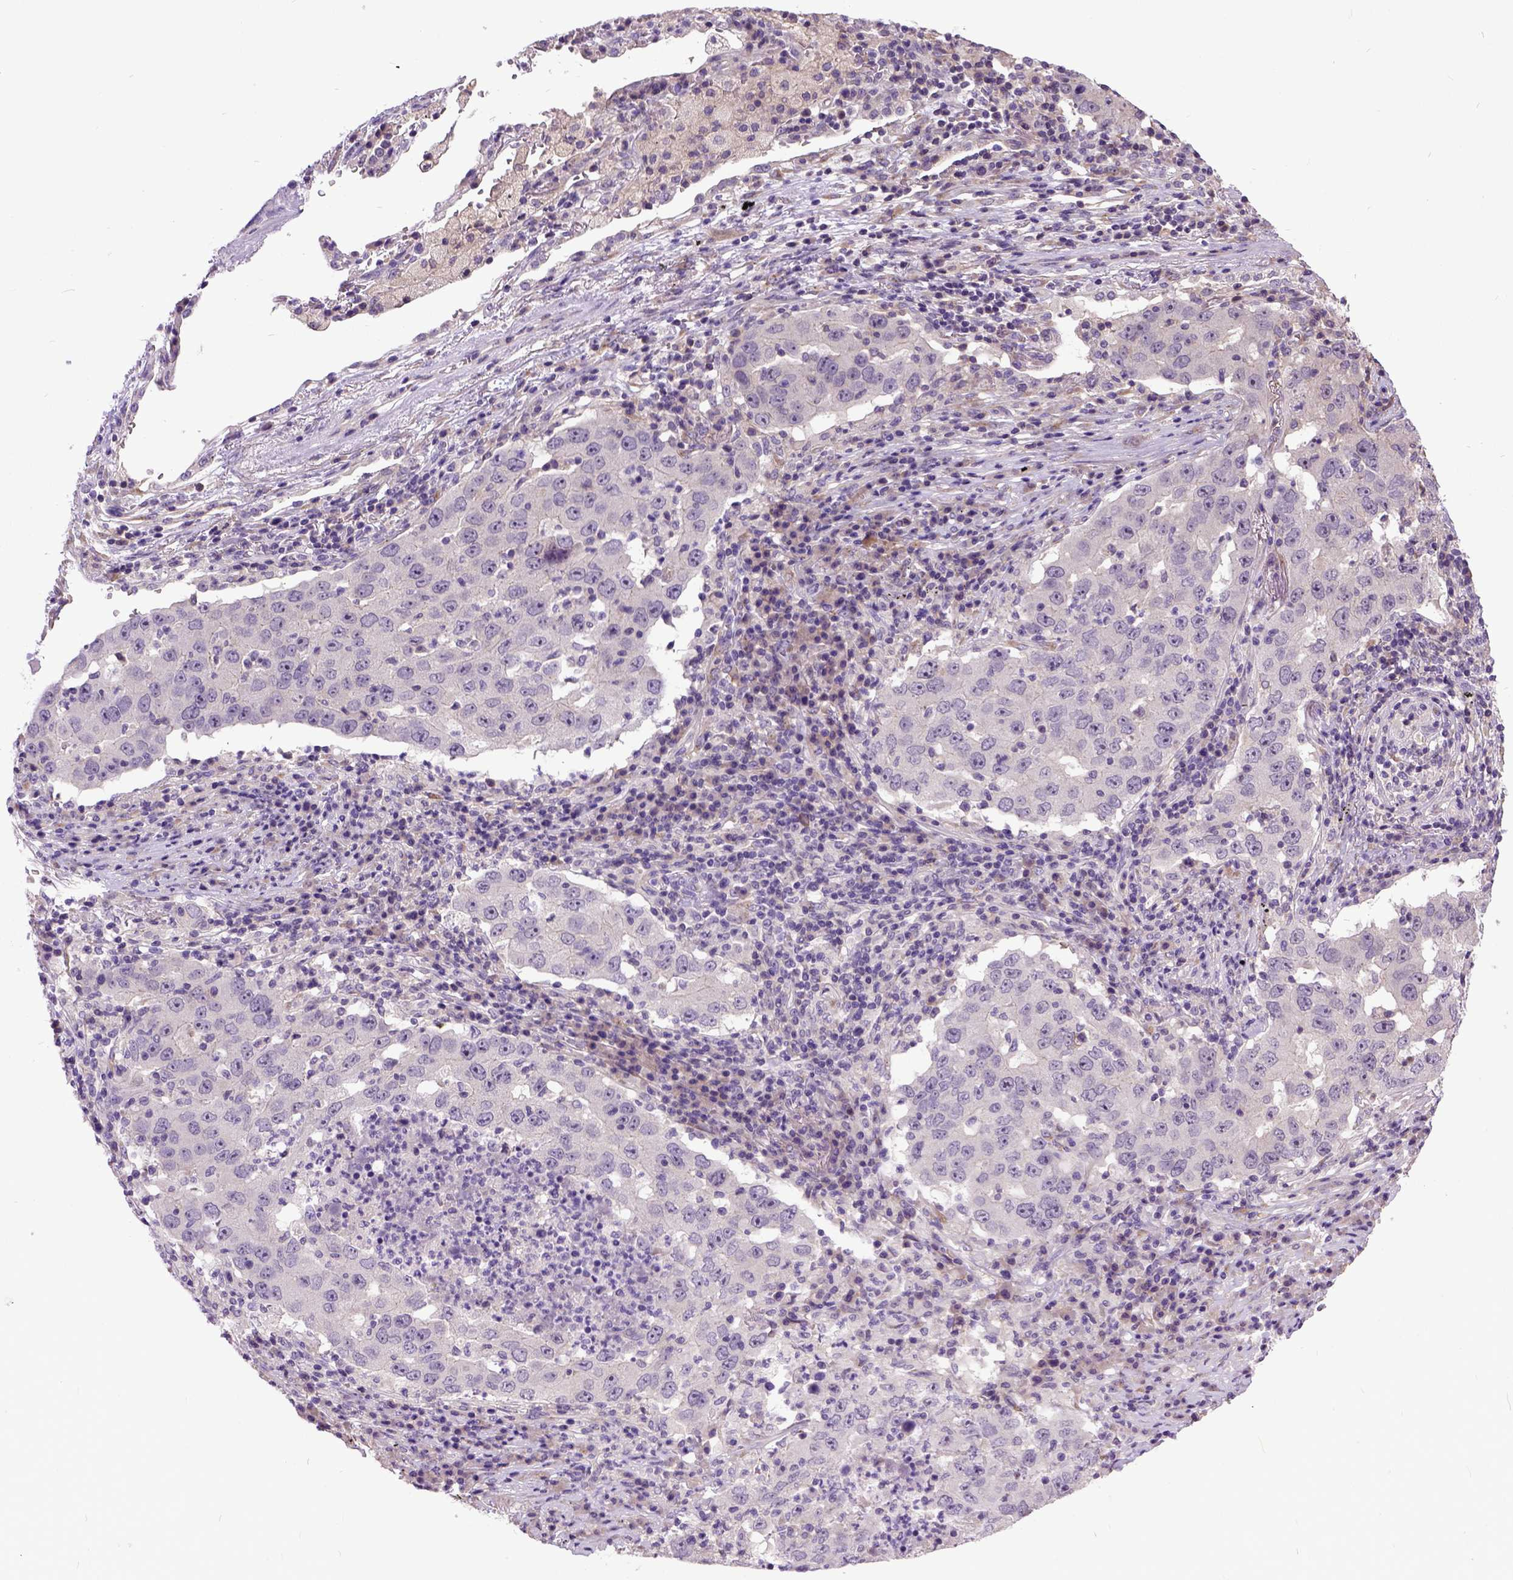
{"staining": {"intensity": "negative", "quantity": "none", "location": "none"}, "tissue": "lung cancer", "cell_type": "Tumor cells", "image_type": "cancer", "snomed": [{"axis": "morphology", "description": "Adenocarcinoma, NOS"}, {"axis": "topography", "description": "Lung"}], "caption": "Immunohistochemistry (IHC) of lung cancer (adenocarcinoma) reveals no staining in tumor cells. Nuclei are stained in blue.", "gene": "NEK5", "patient": {"sex": "male", "age": 73}}